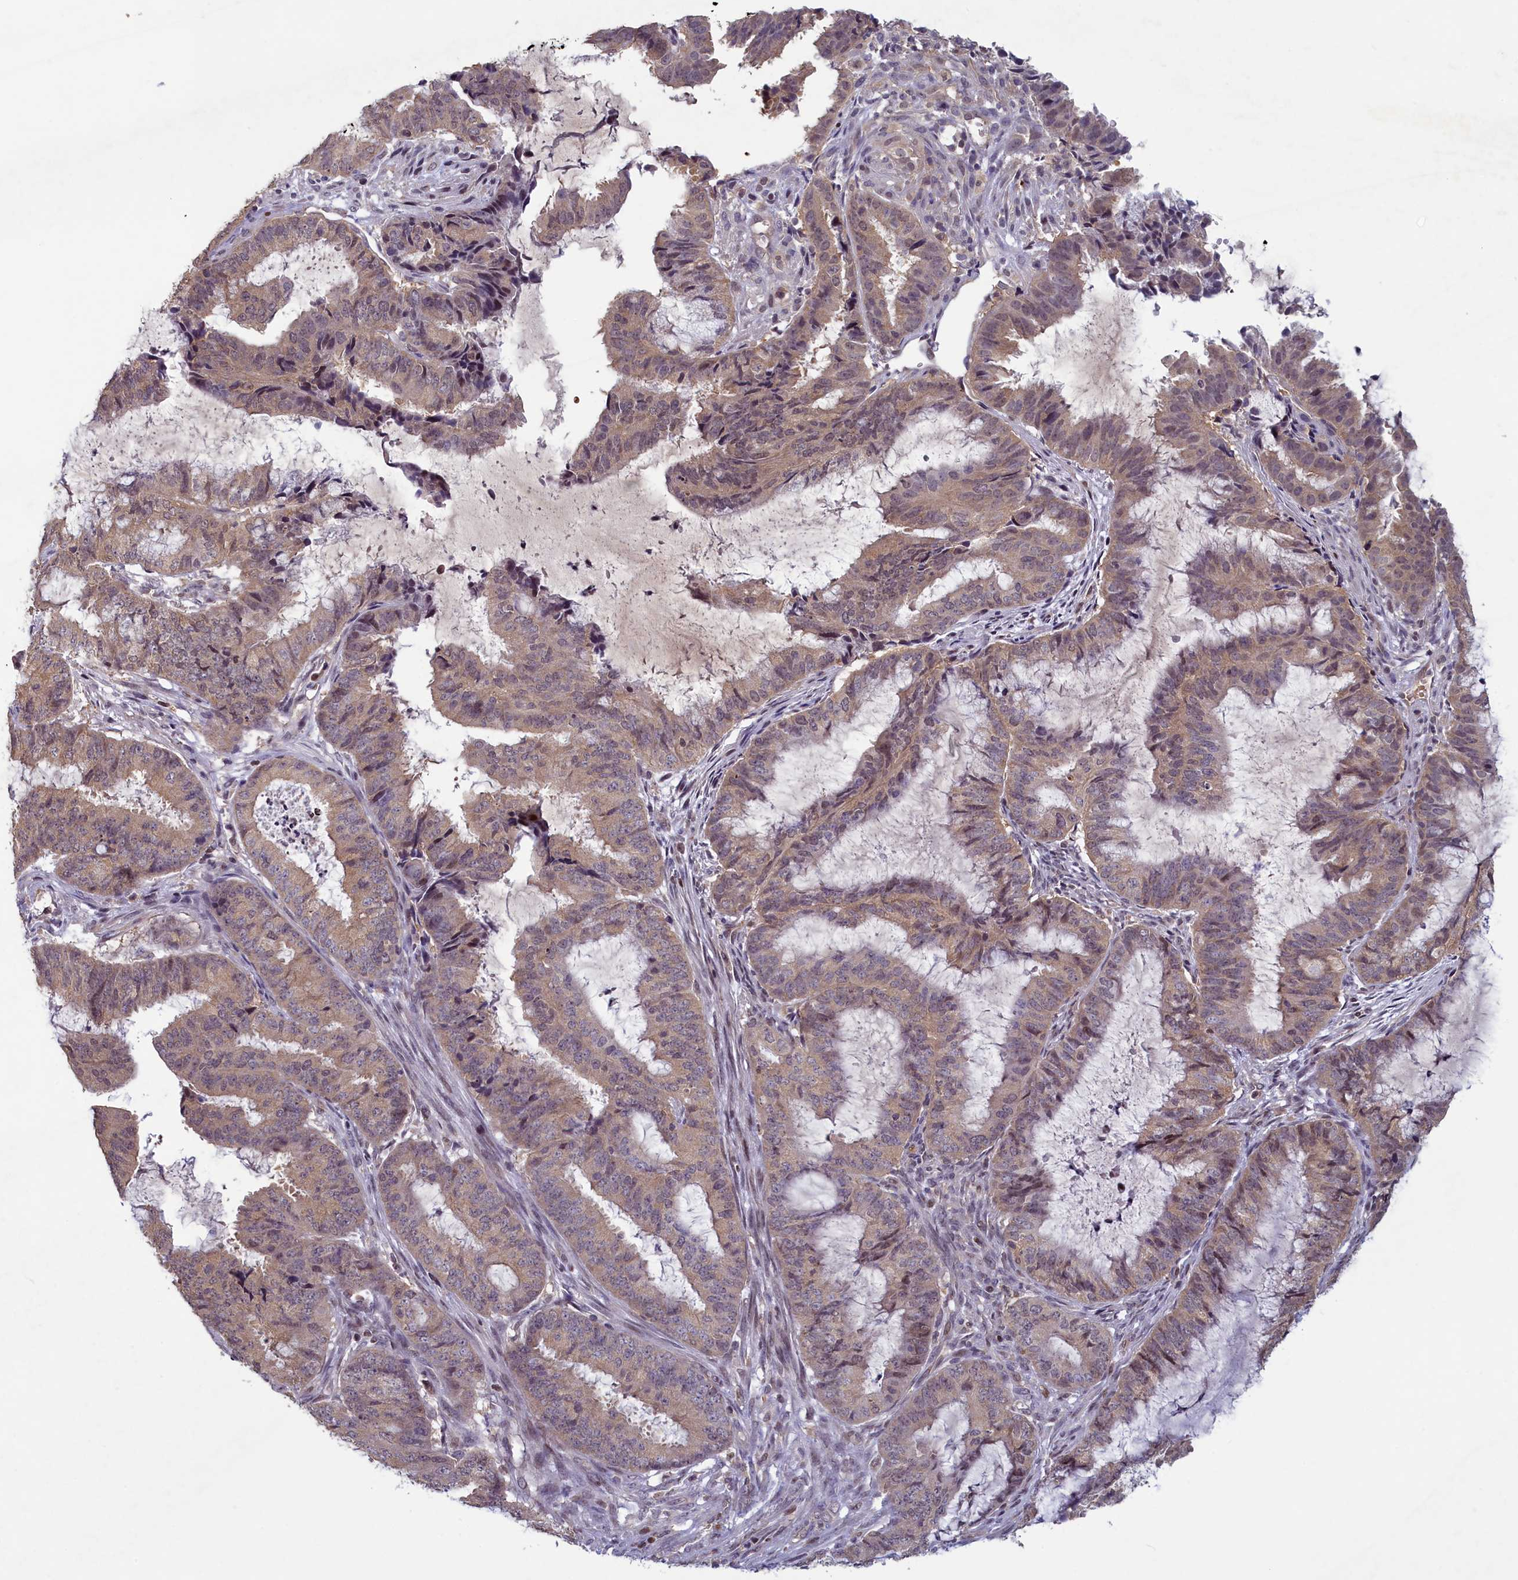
{"staining": {"intensity": "weak", "quantity": "<25%", "location": "nuclear"}, "tissue": "endometrial cancer", "cell_type": "Tumor cells", "image_type": "cancer", "snomed": [{"axis": "morphology", "description": "Adenocarcinoma, NOS"}, {"axis": "topography", "description": "Endometrium"}], "caption": "IHC image of adenocarcinoma (endometrial) stained for a protein (brown), which shows no expression in tumor cells.", "gene": "NUBP1", "patient": {"sex": "female", "age": 51}}